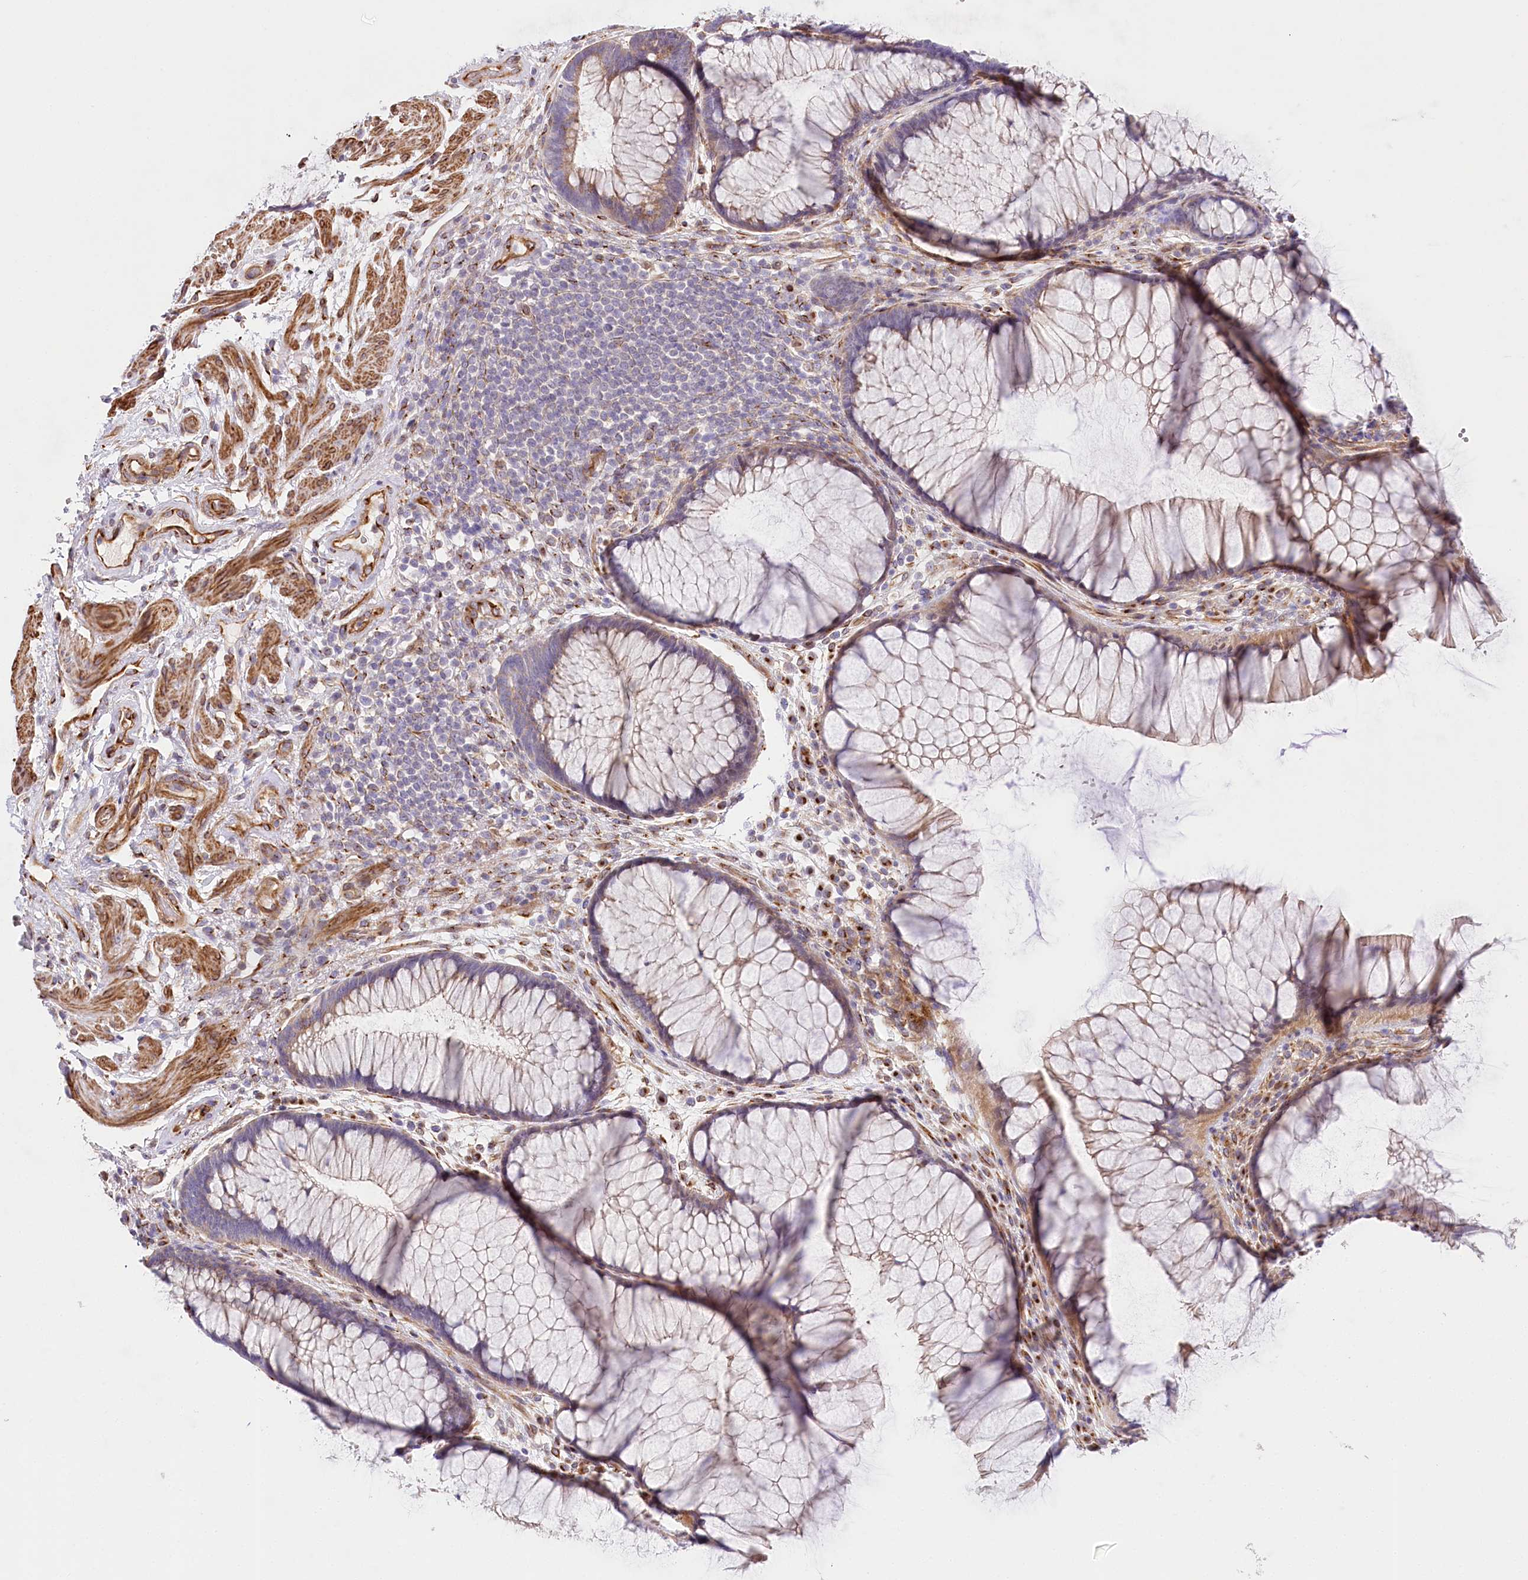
{"staining": {"intensity": "moderate", "quantity": "25%-75%", "location": "cytoplasmic/membranous"}, "tissue": "rectum", "cell_type": "Glandular cells", "image_type": "normal", "snomed": [{"axis": "morphology", "description": "Normal tissue, NOS"}, {"axis": "topography", "description": "Rectum"}], "caption": "Rectum stained with DAB immunohistochemistry (IHC) reveals medium levels of moderate cytoplasmic/membranous staining in about 25%-75% of glandular cells.", "gene": "ABRAXAS2", "patient": {"sex": "male", "age": 51}}